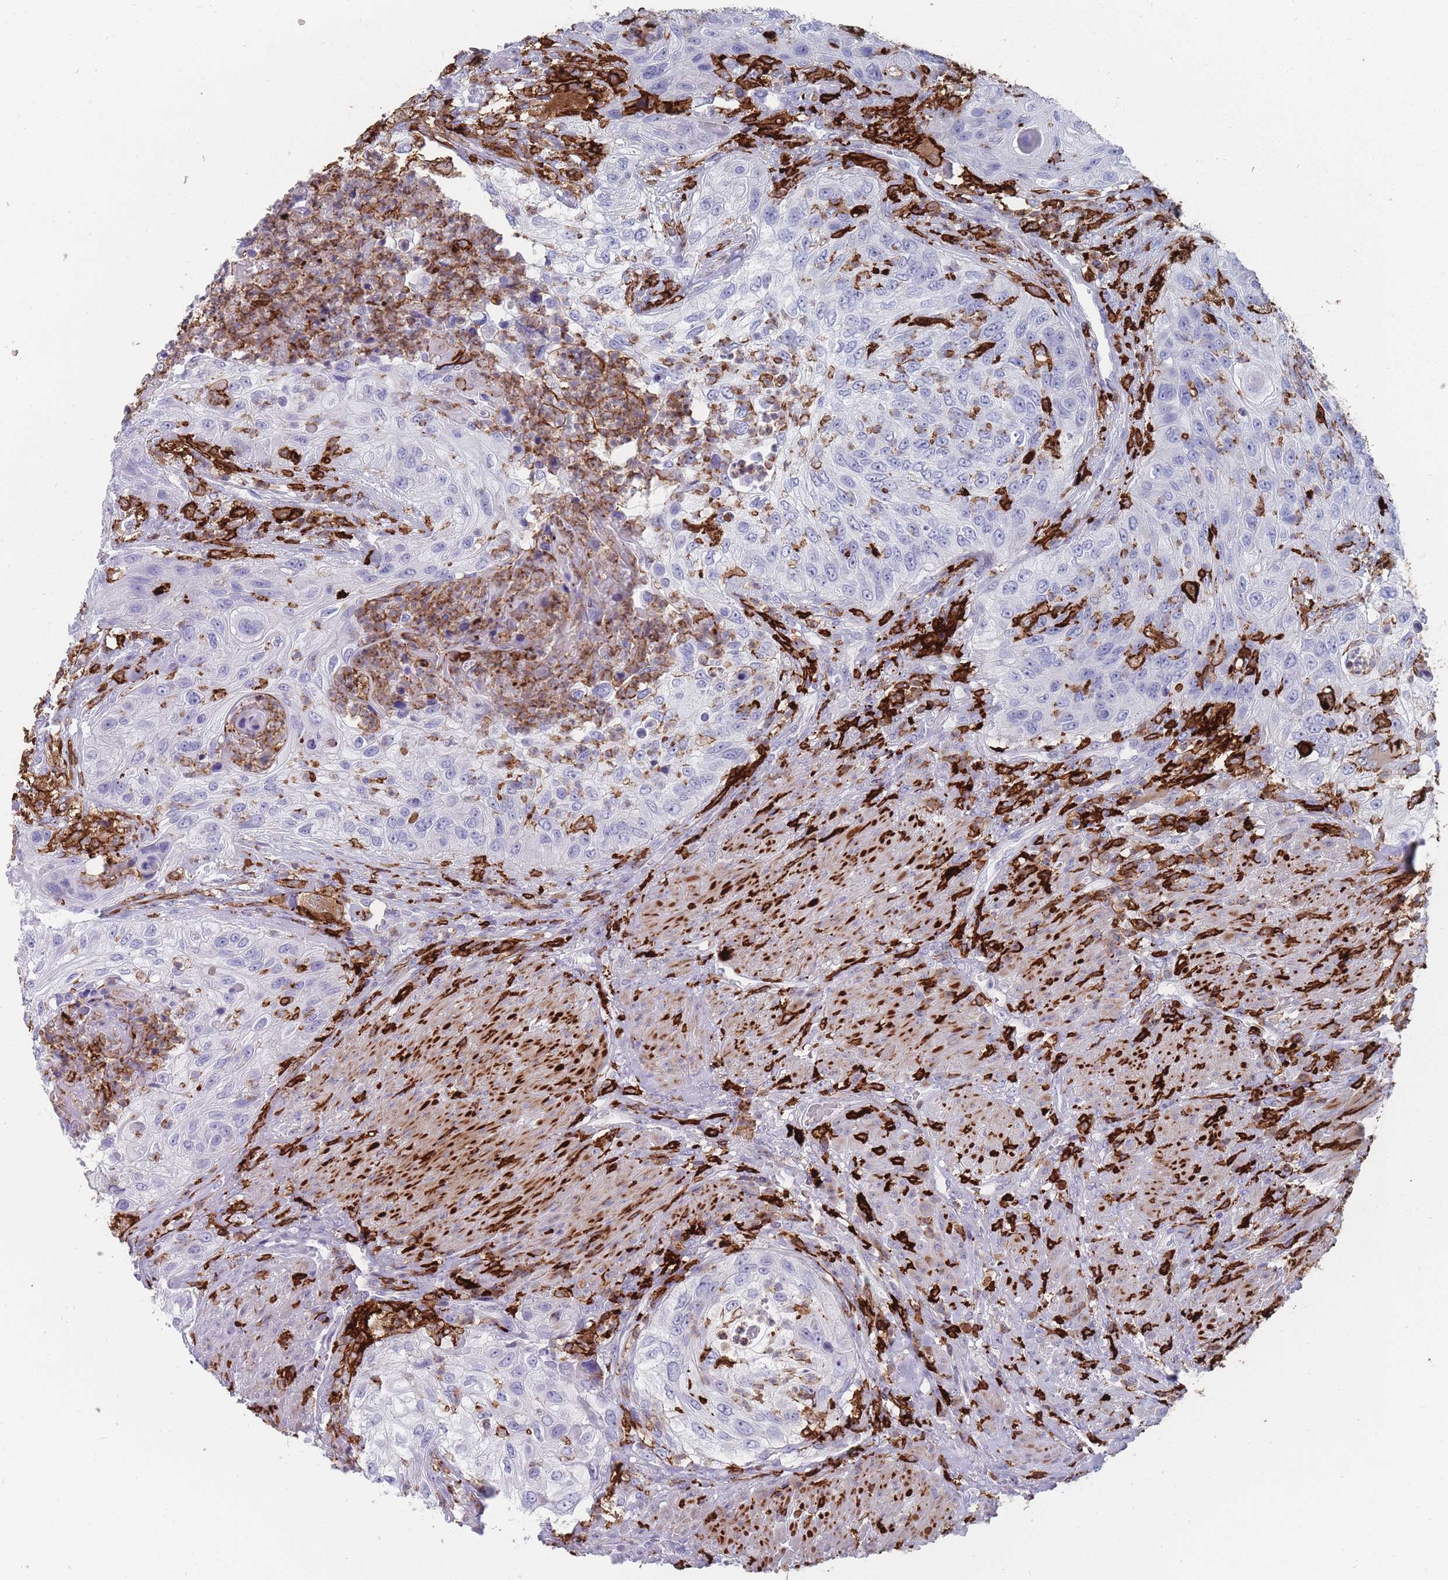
{"staining": {"intensity": "negative", "quantity": "none", "location": "none"}, "tissue": "urothelial cancer", "cell_type": "Tumor cells", "image_type": "cancer", "snomed": [{"axis": "morphology", "description": "Urothelial carcinoma, High grade"}, {"axis": "topography", "description": "Urinary bladder"}], "caption": "Protein analysis of urothelial cancer shows no significant staining in tumor cells. (DAB immunohistochemistry (IHC), high magnification).", "gene": "AIF1", "patient": {"sex": "female", "age": 60}}